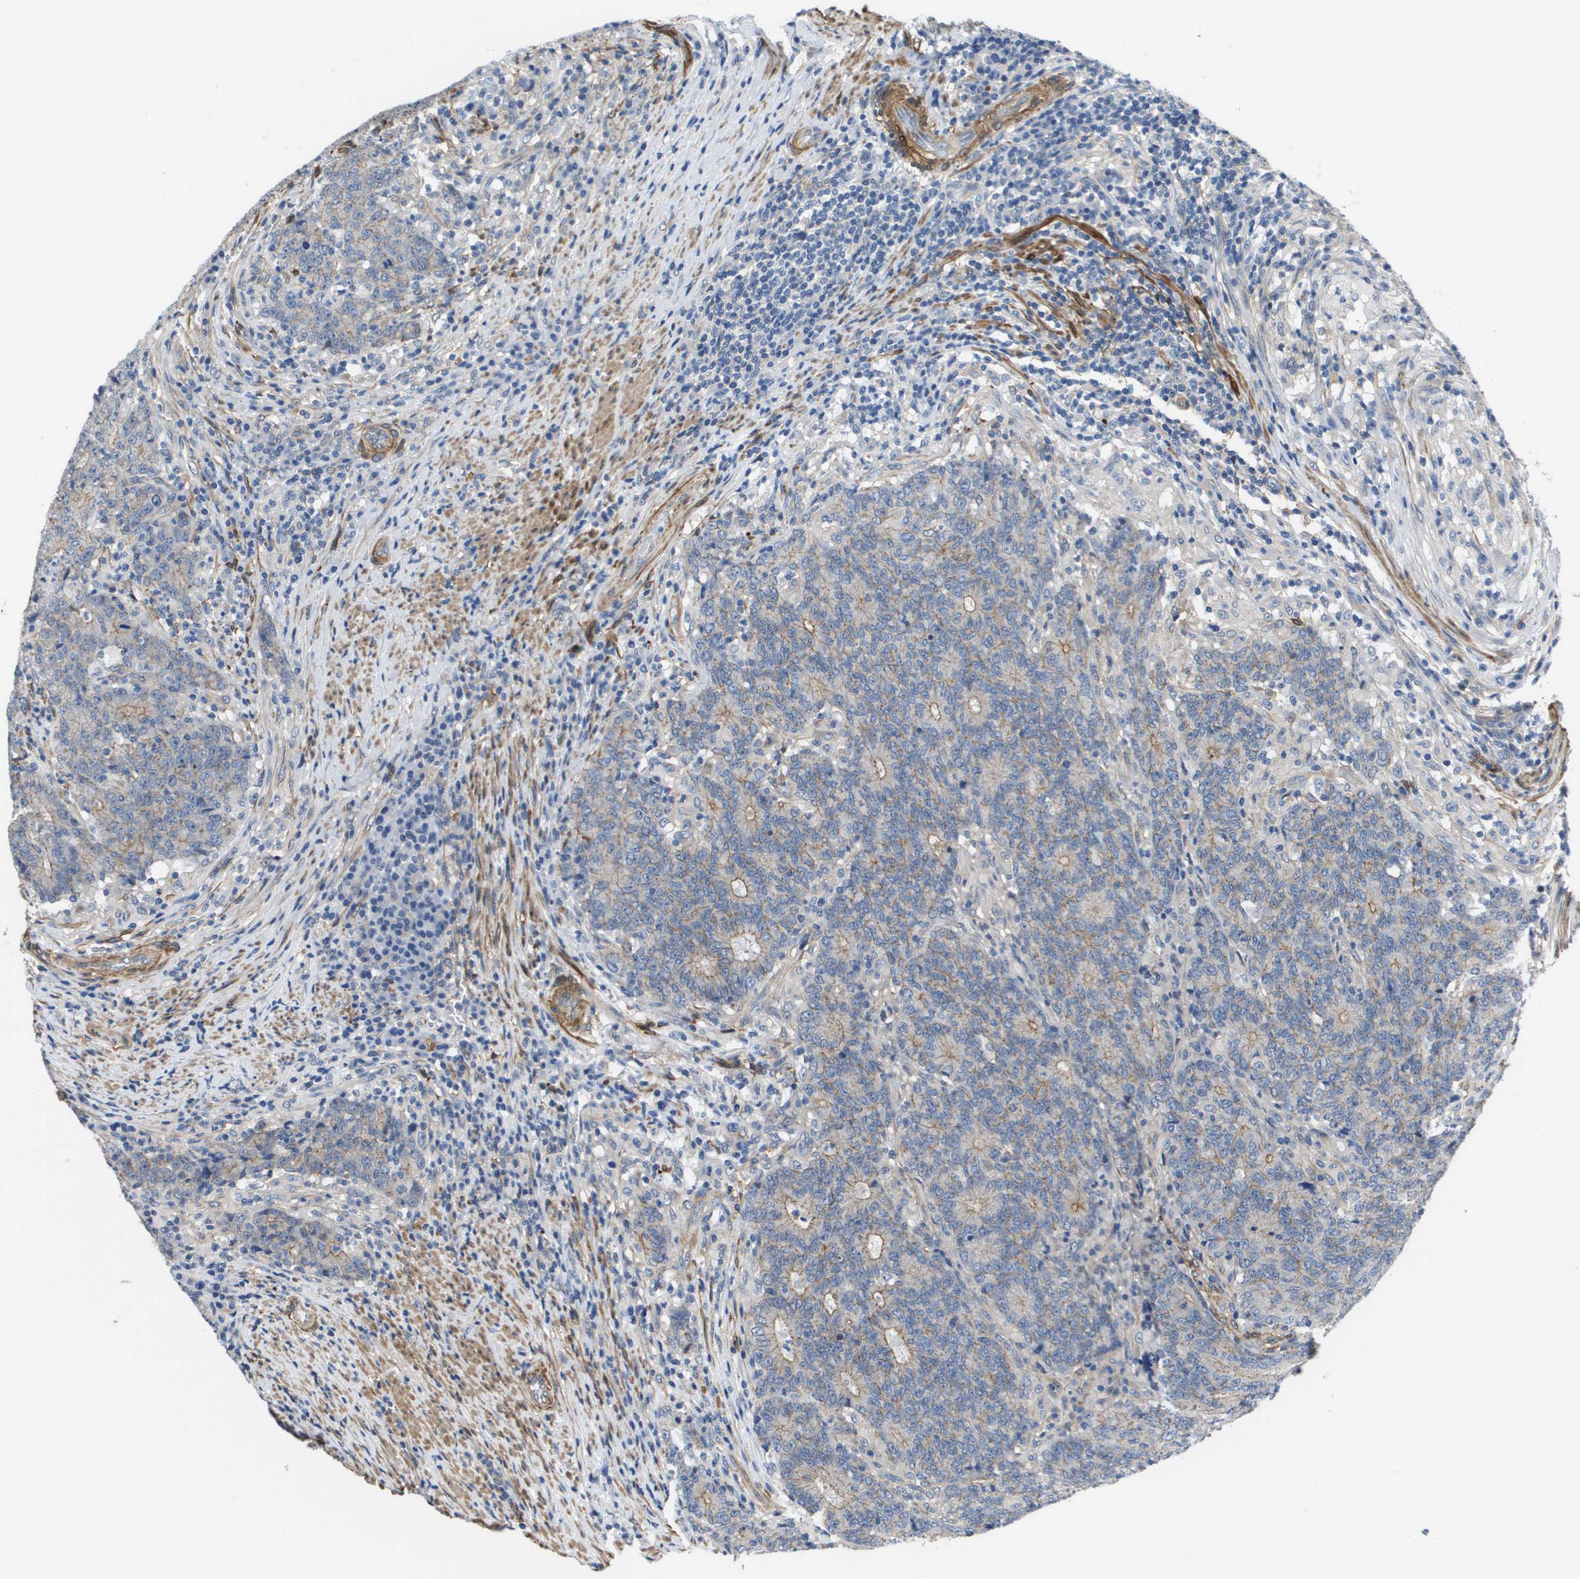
{"staining": {"intensity": "weak", "quantity": "25%-75%", "location": "cytoplasmic/membranous"}, "tissue": "colorectal cancer", "cell_type": "Tumor cells", "image_type": "cancer", "snomed": [{"axis": "morphology", "description": "Normal tissue, NOS"}, {"axis": "morphology", "description": "Adenocarcinoma, NOS"}, {"axis": "topography", "description": "Colon"}], "caption": "The image reveals immunohistochemical staining of colorectal cancer. There is weak cytoplasmic/membranous expression is seen in approximately 25%-75% of tumor cells.", "gene": "LPP", "patient": {"sex": "female", "age": 75}}